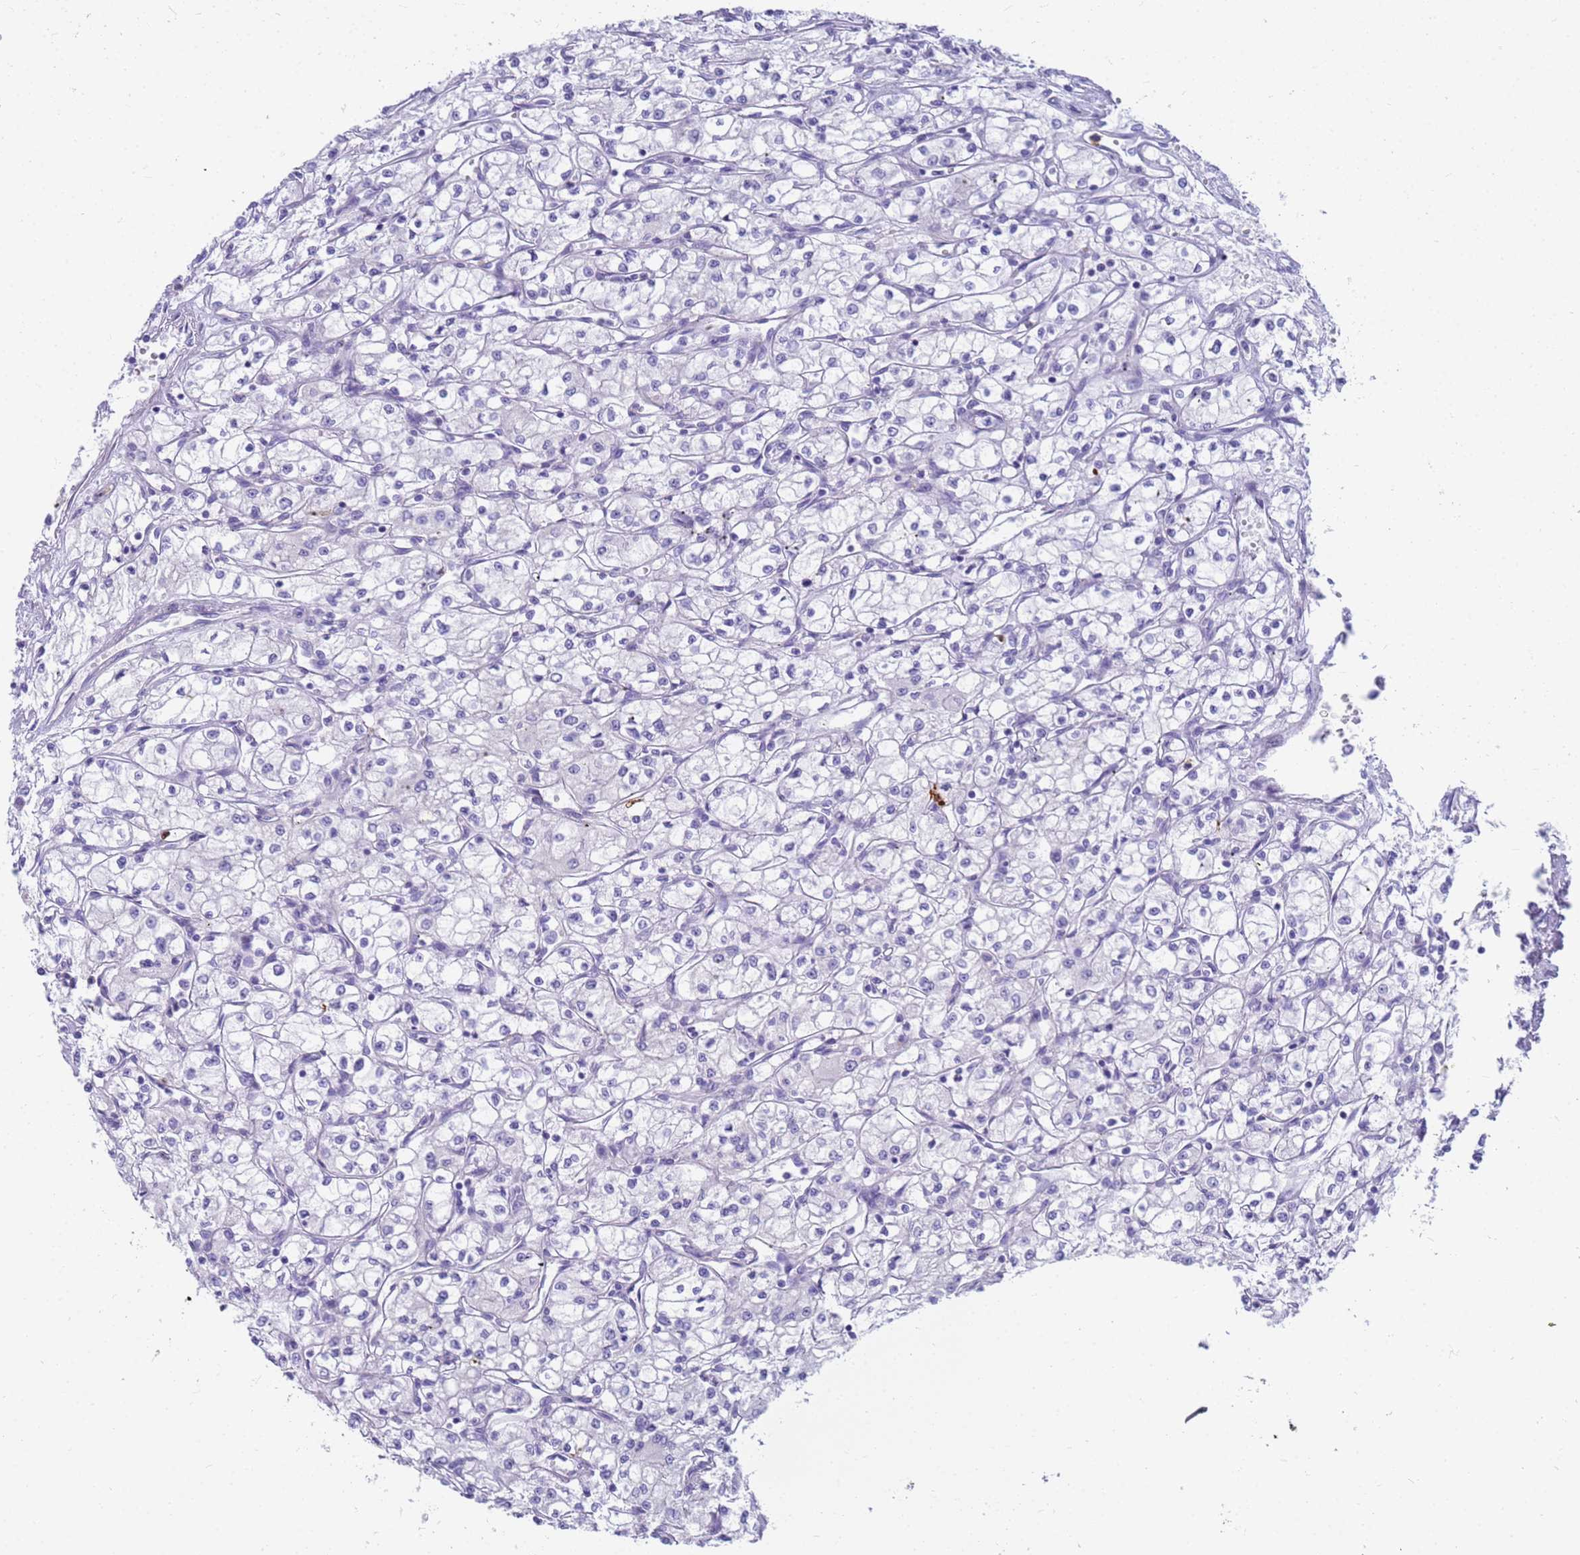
{"staining": {"intensity": "negative", "quantity": "none", "location": "none"}, "tissue": "renal cancer", "cell_type": "Tumor cells", "image_type": "cancer", "snomed": [{"axis": "morphology", "description": "Adenocarcinoma, NOS"}, {"axis": "topography", "description": "Kidney"}], "caption": "Immunohistochemistry of human renal cancer (adenocarcinoma) demonstrates no staining in tumor cells.", "gene": "RNASE2", "patient": {"sex": "male", "age": 59}}